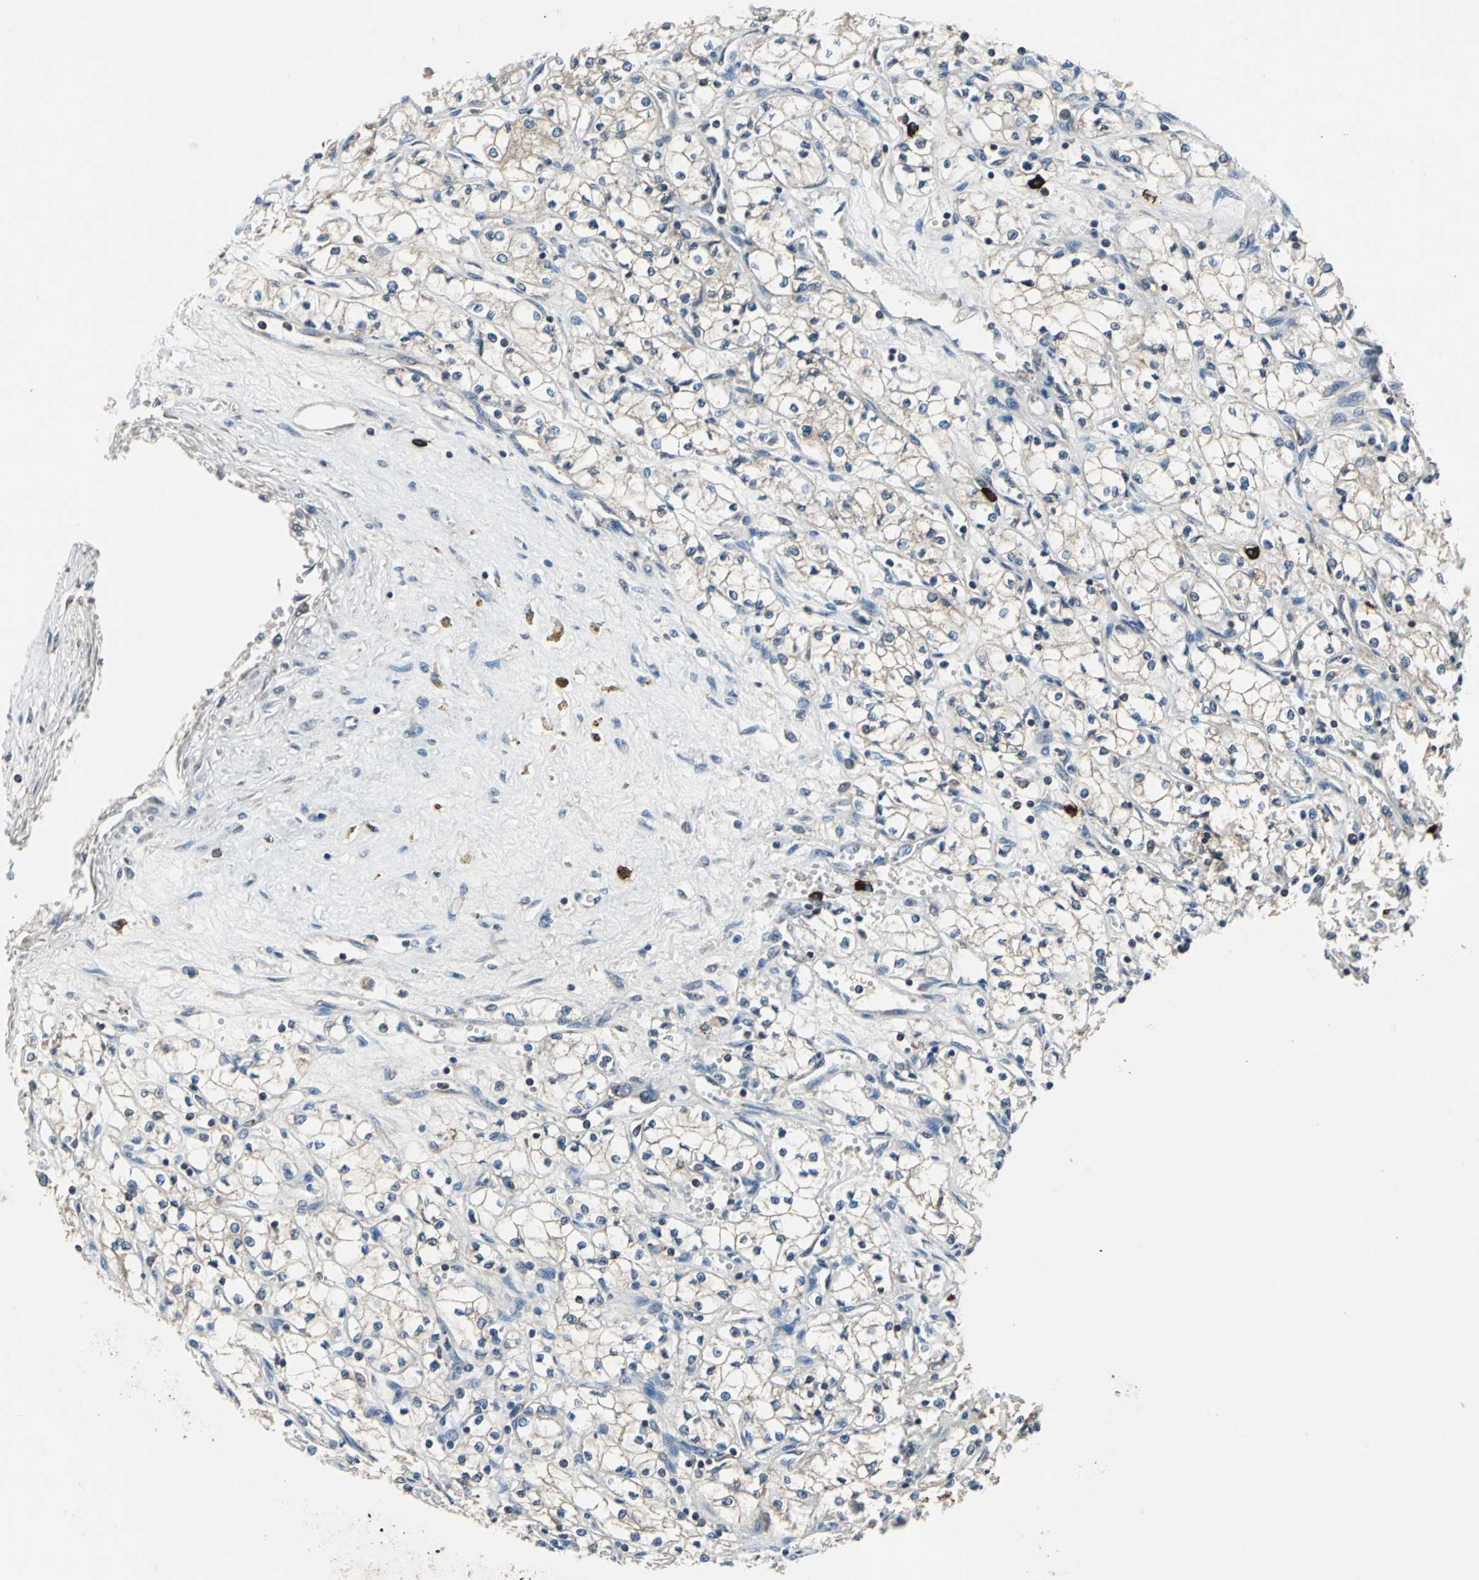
{"staining": {"intensity": "weak", "quantity": "25%-75%", "location": "cytoplasmic/membranous"}, "tissue": "renal cancer", "cell_type": "Tumor cells", "image_type": "cancer", "snomed": [{"axis": "morphology", "description": "Normal tissue, NOS"}, {"axis": "morphology", "description": "Adenocarcinoma, NOS"}, {"axis": "topography", "description": "Kidney"}], "caption": "Human renal cancer (adenocarcinoma) stained with a brown dye reveals weak cytoplasmic/membranous positive staining in about 25%-75% of tumor cells.", "gene": "SLC19A2", "patient": {"sex": "male", "age": 59}}